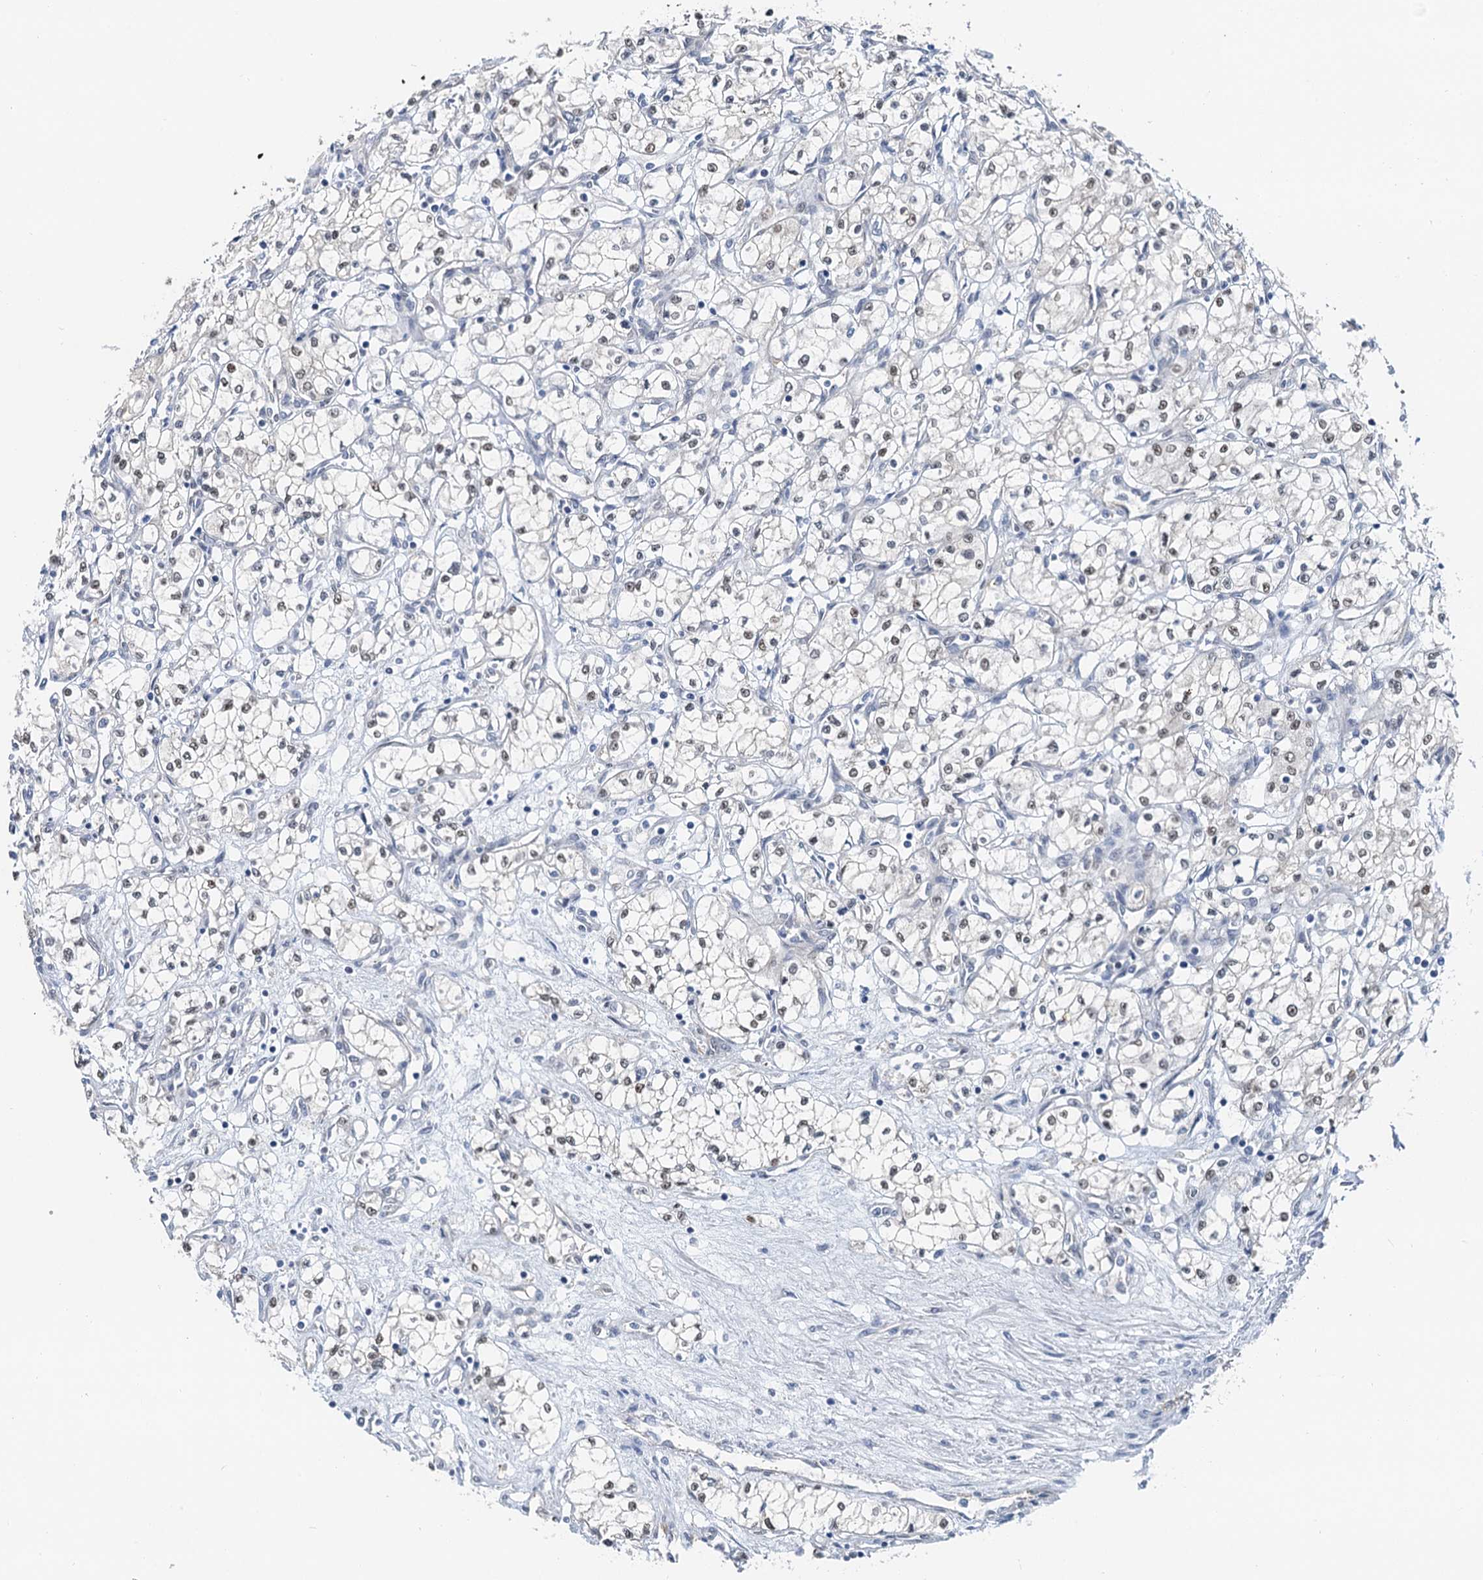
{"staining": {"intensity": "weak", "quantity": "25%-75%", "location": "nuclear"}, "tissue": "renal cancer", "cell_type": "Tumor cells", "image_type": "cancer", "snomed": [{"axis": "morphology", "description": "Adenocarcinoma, NOS"}, {"axis": "topography", "description": "Kidney"}], "caption": "Immunohistochemical staining of adenocarcinoma (renal) displays low levels of weak nuclear protein staining in about 25%-75% of tumor cells.", "gene": "CFDP1", "patient": {"sex": "male", "age": 59}}